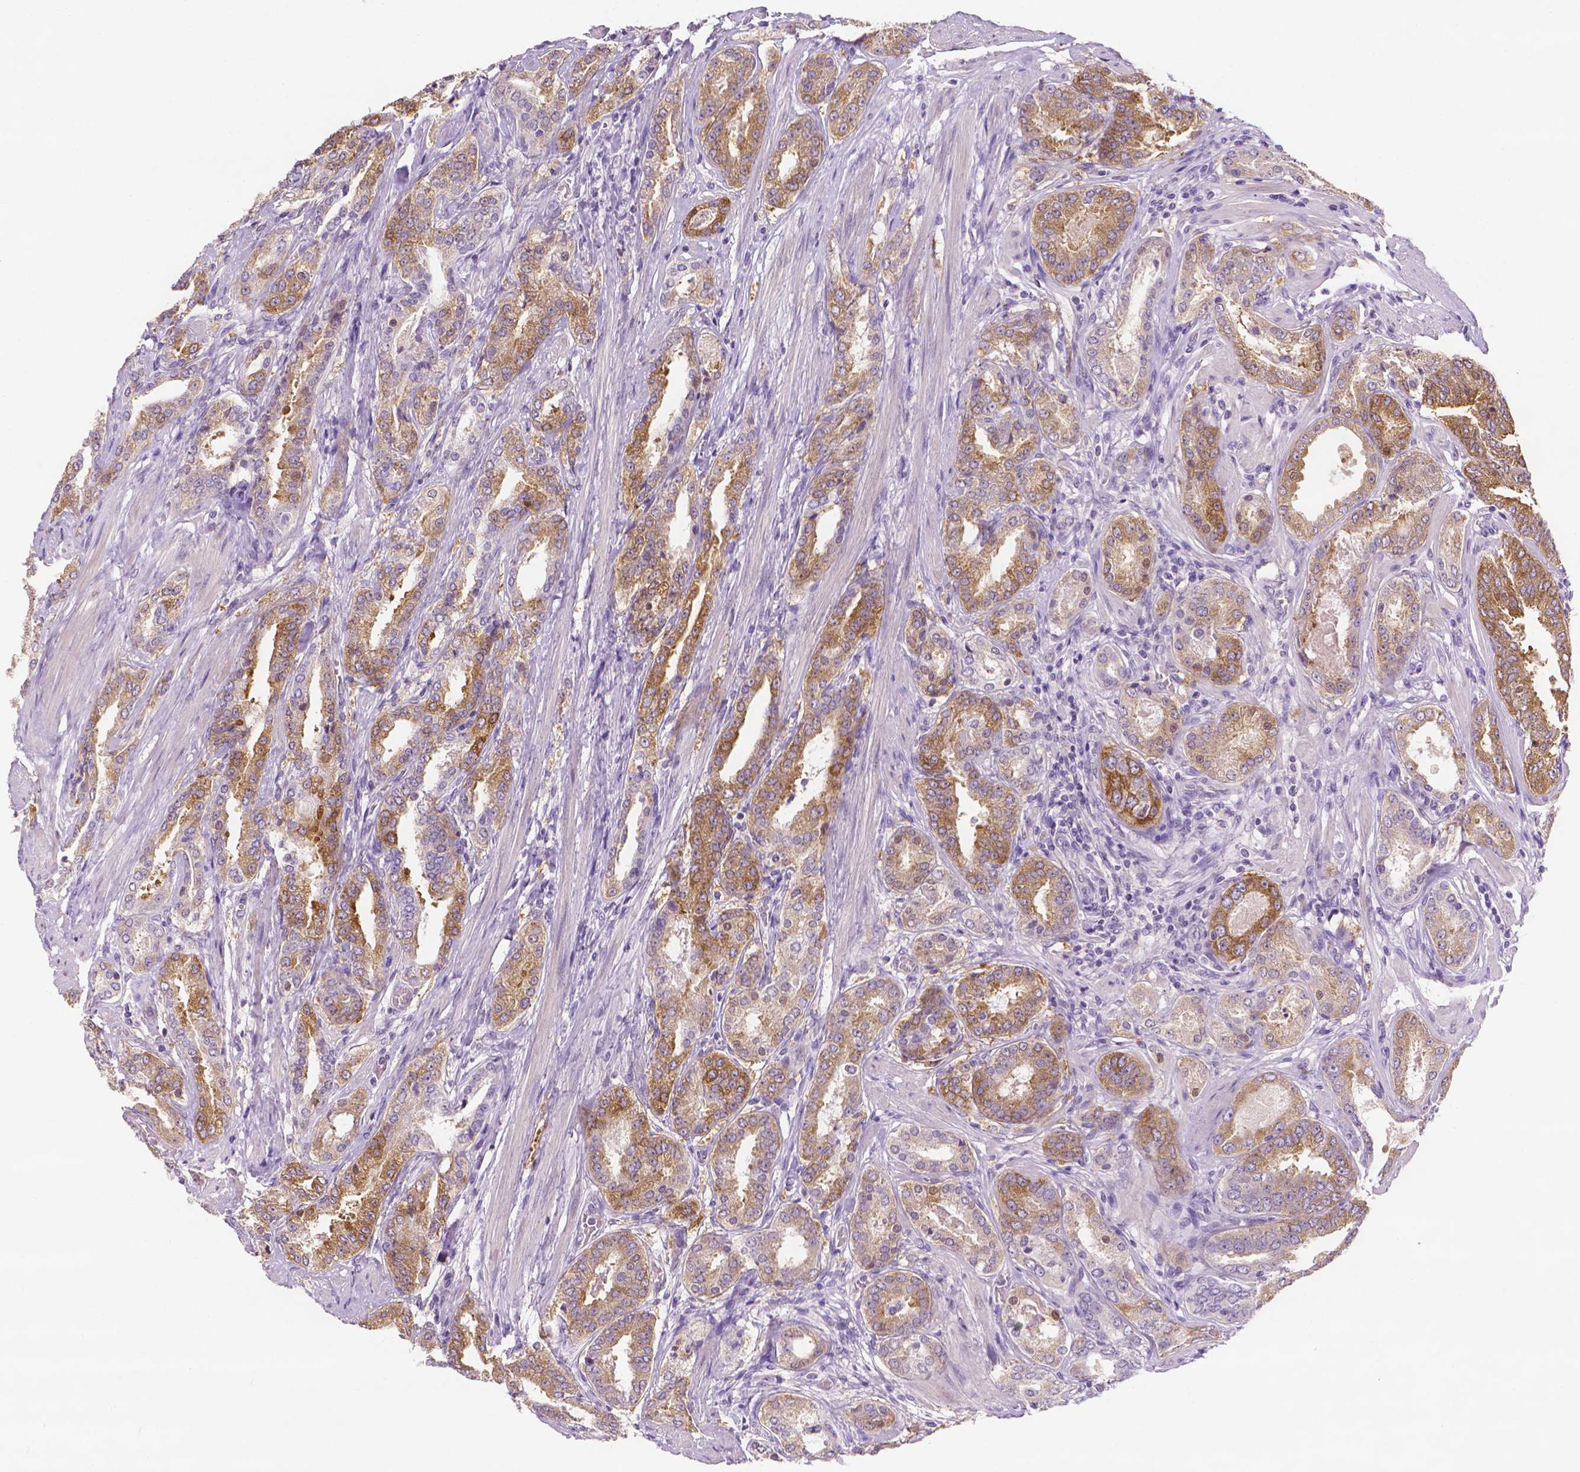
{"staining": {"intensity": "strong", "quantity": "25%-75%", "location": "cytoplasmic/membranous"}, "tissue": "prostate cancer", "cell_type": "Tumor cells", "image_type": "cancer", "snomed": [{"axis": "morphology", "description": "Adenocarcinoma, High grade"}, {"axis": "topography", "description": "Prostate"}], "caption": "A micrograph showing strong cytoplasmic/membranous staining in approximately 25%-75% of tumor cells in prostate cancer (adenocarcinoma (high-grade)), as visualized by brown immunohistochemical staining.", "gene": "FASN", "patient": {"sex": "male", "age": 63}}